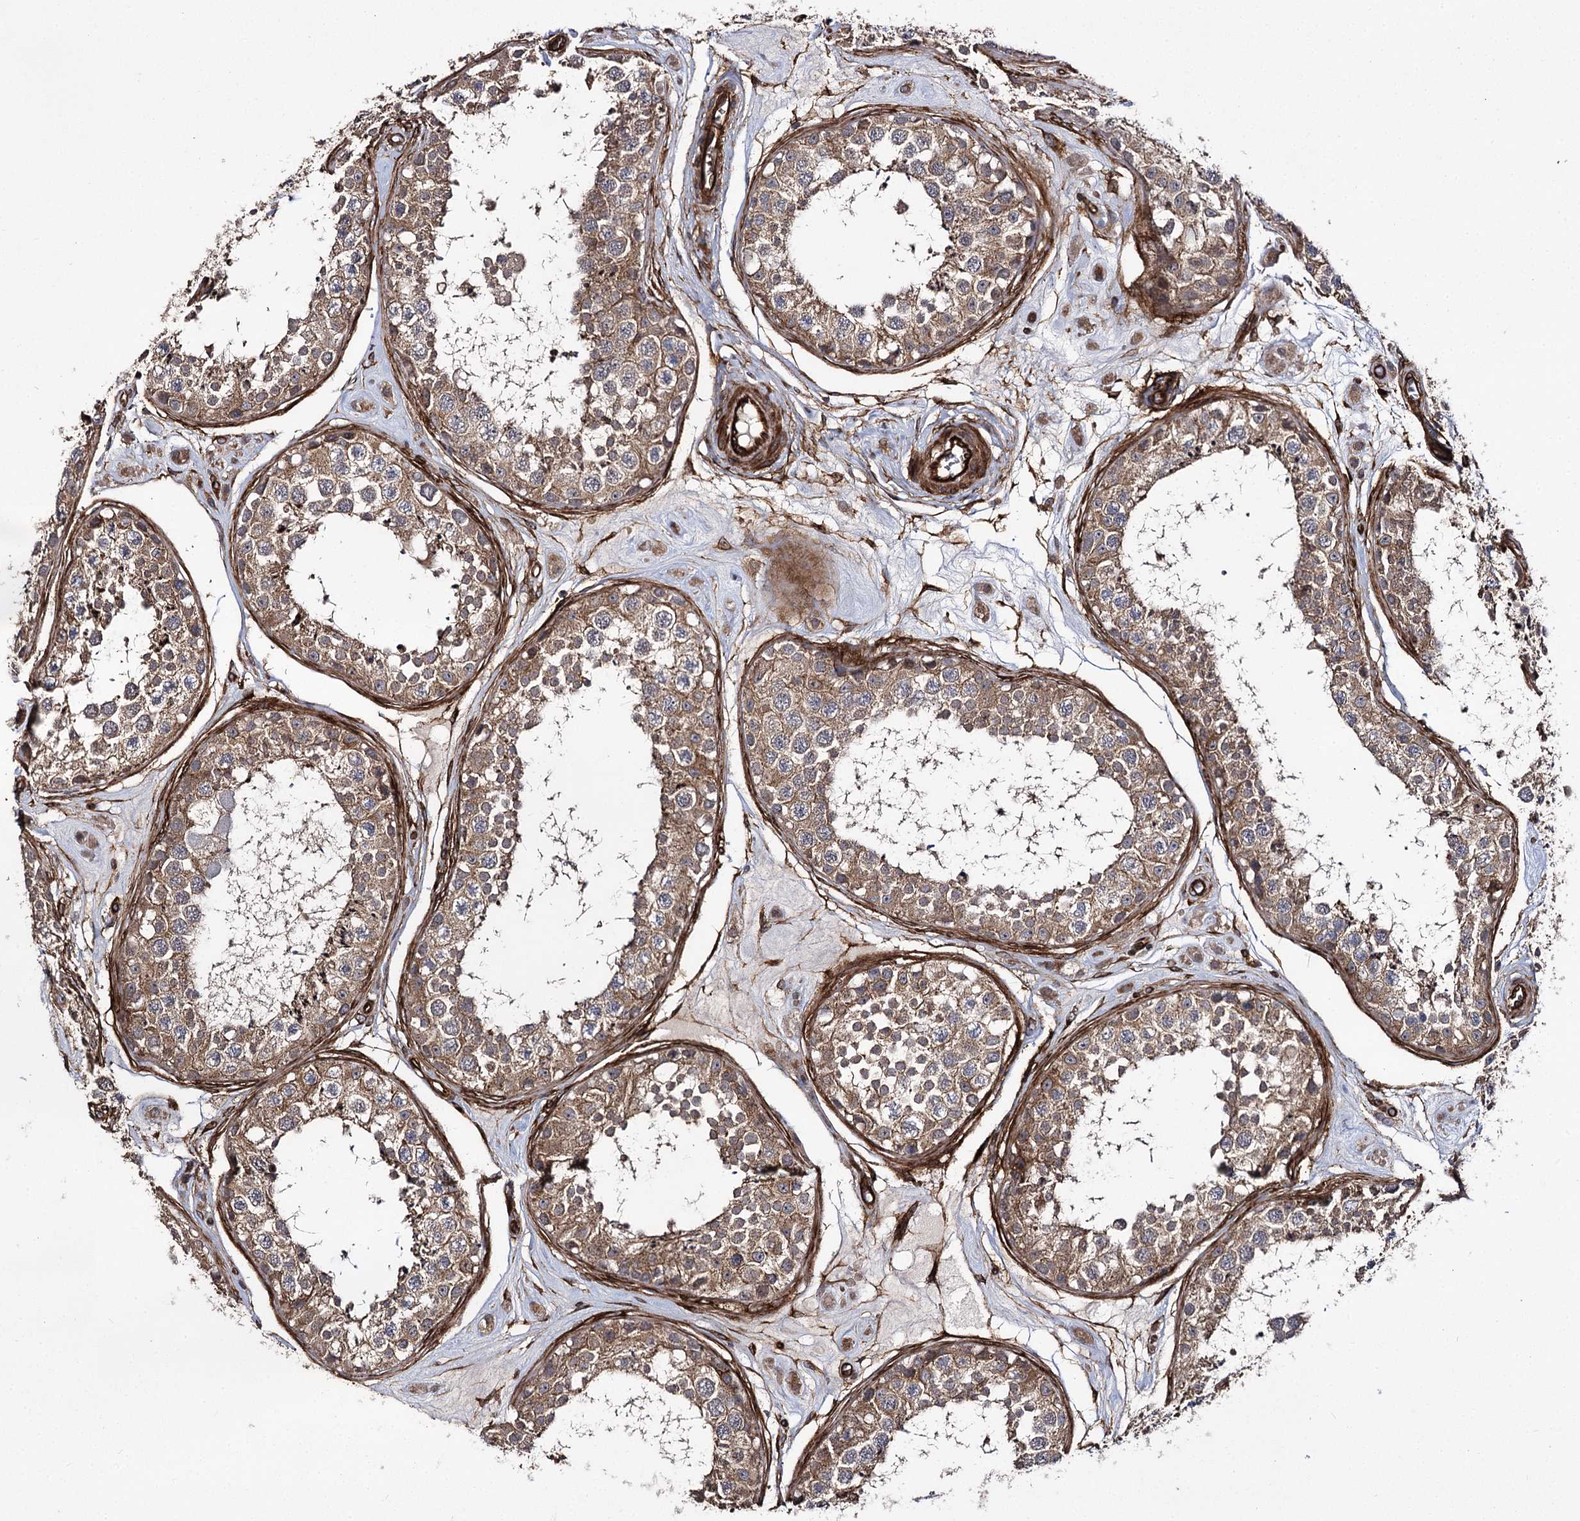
{"staining": {"intensity": "moderate", "quantity": ">75%", "location": "cytoplasmic/membranous"}, "tissue": "testis", "cell_type": "Cells in seminiferous ducts", "image_type": "normal", "snomed": [{"axis": "morphology", "description": "Normal tissue, NOS"}, {"axis": "topography", "description": "Testis"}], "caption": "Protein staining by IHC reveals moderate cytoplasmic/membranous staining in about >75% of cells in seminiferous ducts in unremarkable testis. The staining is performed using DAB (3,3'-diaminobenzidine) brown chromogen to label protein expression. The nuclei are counter-stained blue using hematoxylin.", "gene": "MYO1C", "patient": {"sex": "male", "age": 25}}